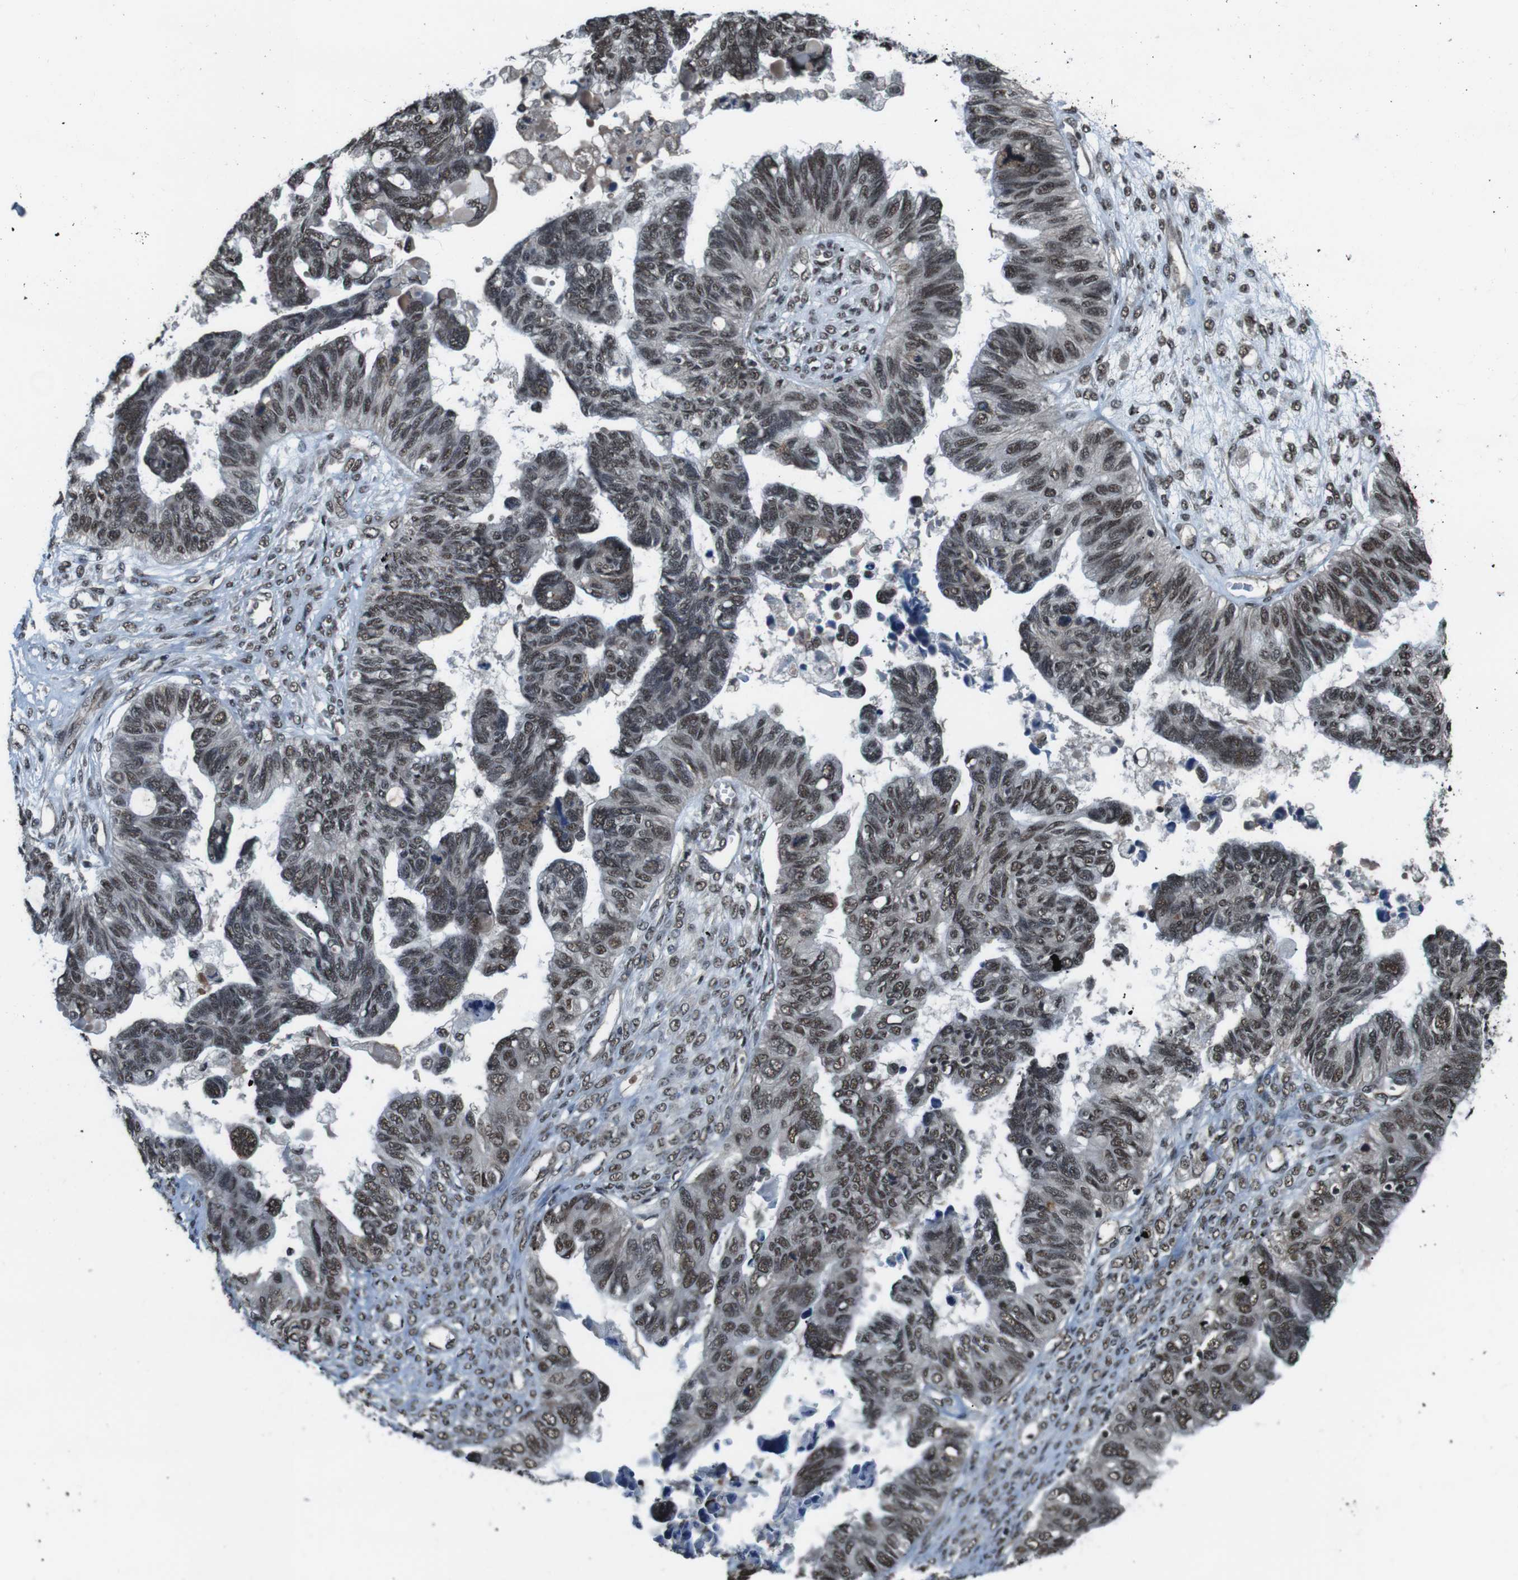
{"staining": {"intensity": "moderate", "quantity": ">75%", "location": "nuclear"}, "tissue": "ovarian cancer", "cell_type": "Tumor cells", "image_type": "cancer", "snomed": [{"axis": "morphology", "description": "Cystadenocarcinoma, serous, NOS"}, {"axis": "topography", "description": "Ovary"}], "caption": "Ovarian cancer stained with a brown dye shows moderate nuclear positive positivity in approximately >75% of tumor cells.", "gene": "NR4A2", "patient": {"sex": "female", "age": 79}}